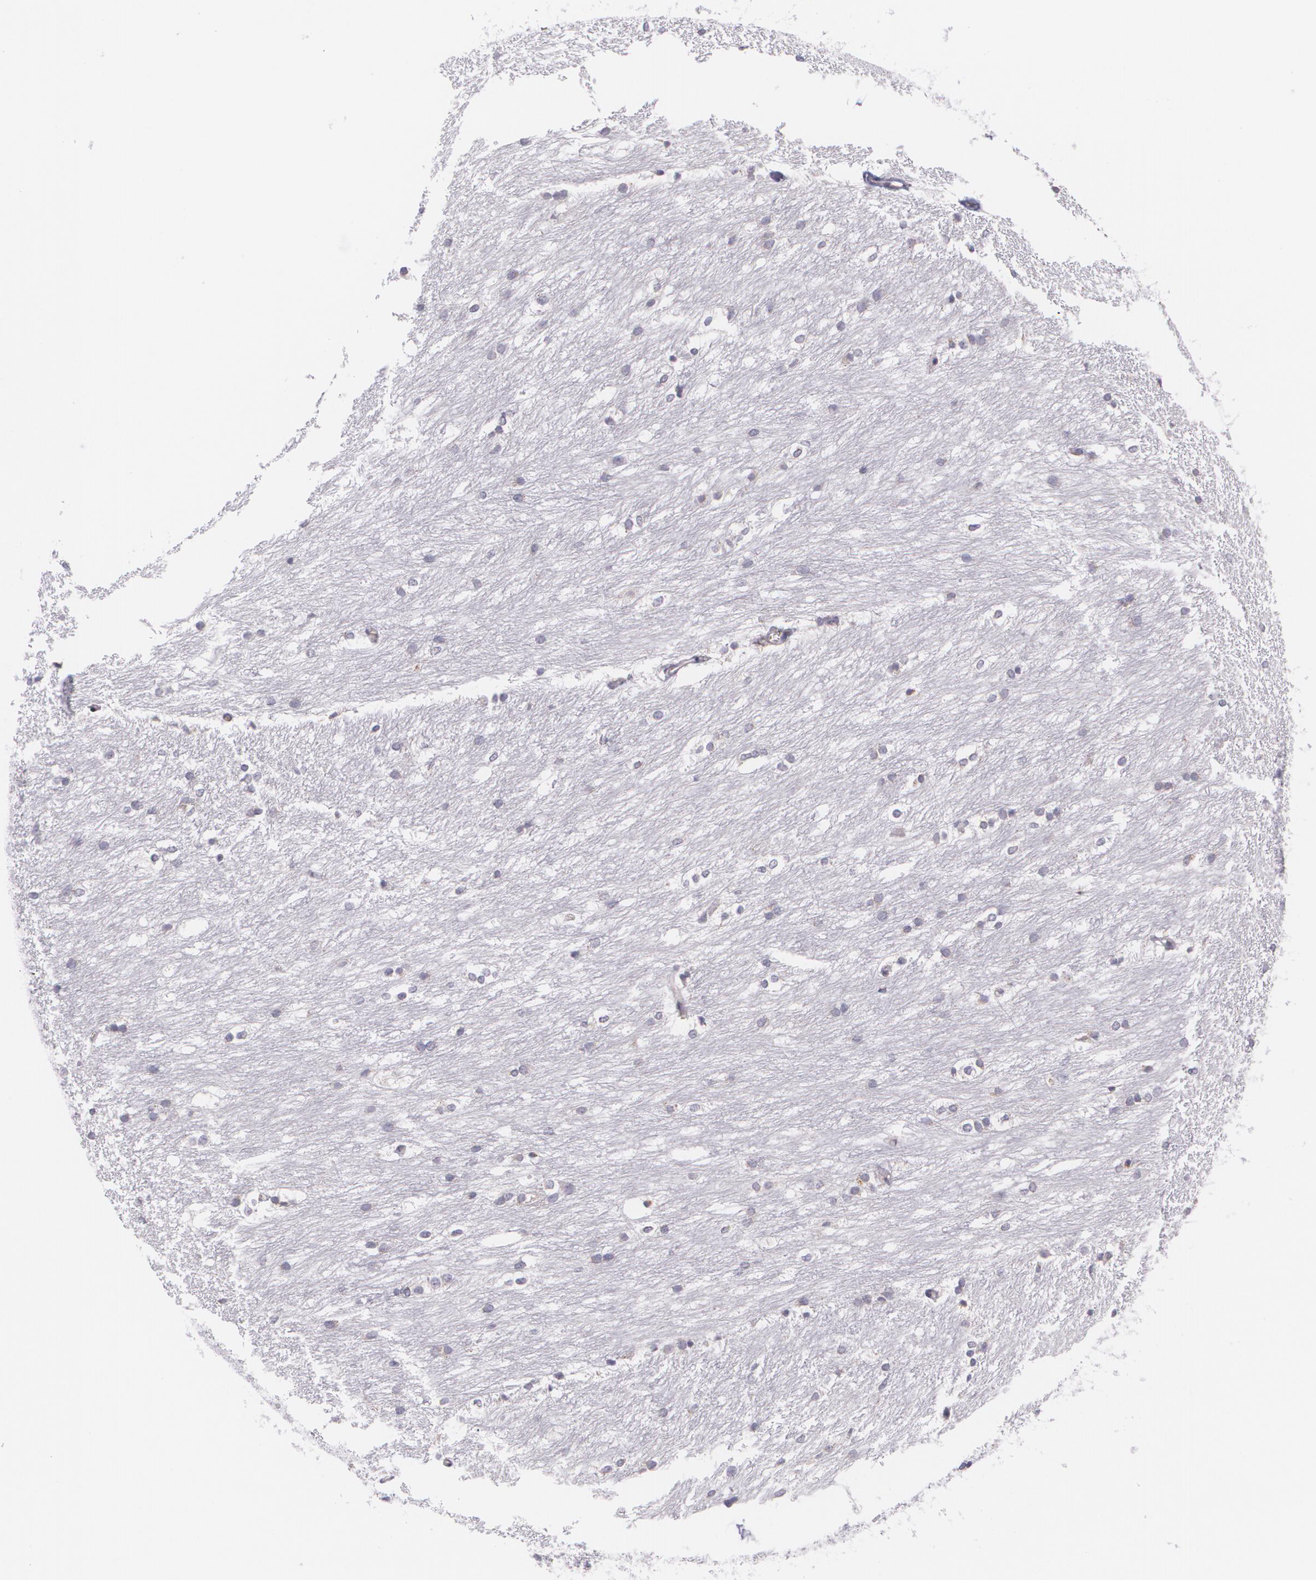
{"staining": {"intensity": "negative", "quantity": "none", "location": "none"}, "tissue": "caudate", "cell_type": "Glial cells", "image_type": "normal", "snomed": [{"axis": "morphology", "description": "Normal tissue, NOS"}, {"axis": "topography", "description": "Lateral ventricle wall"}], "caption": "Histopathology image shows no protein expression in glial cells of normal caudate.", "gene": "CILK1", "patient": {"sex": "female", "age": 19}}